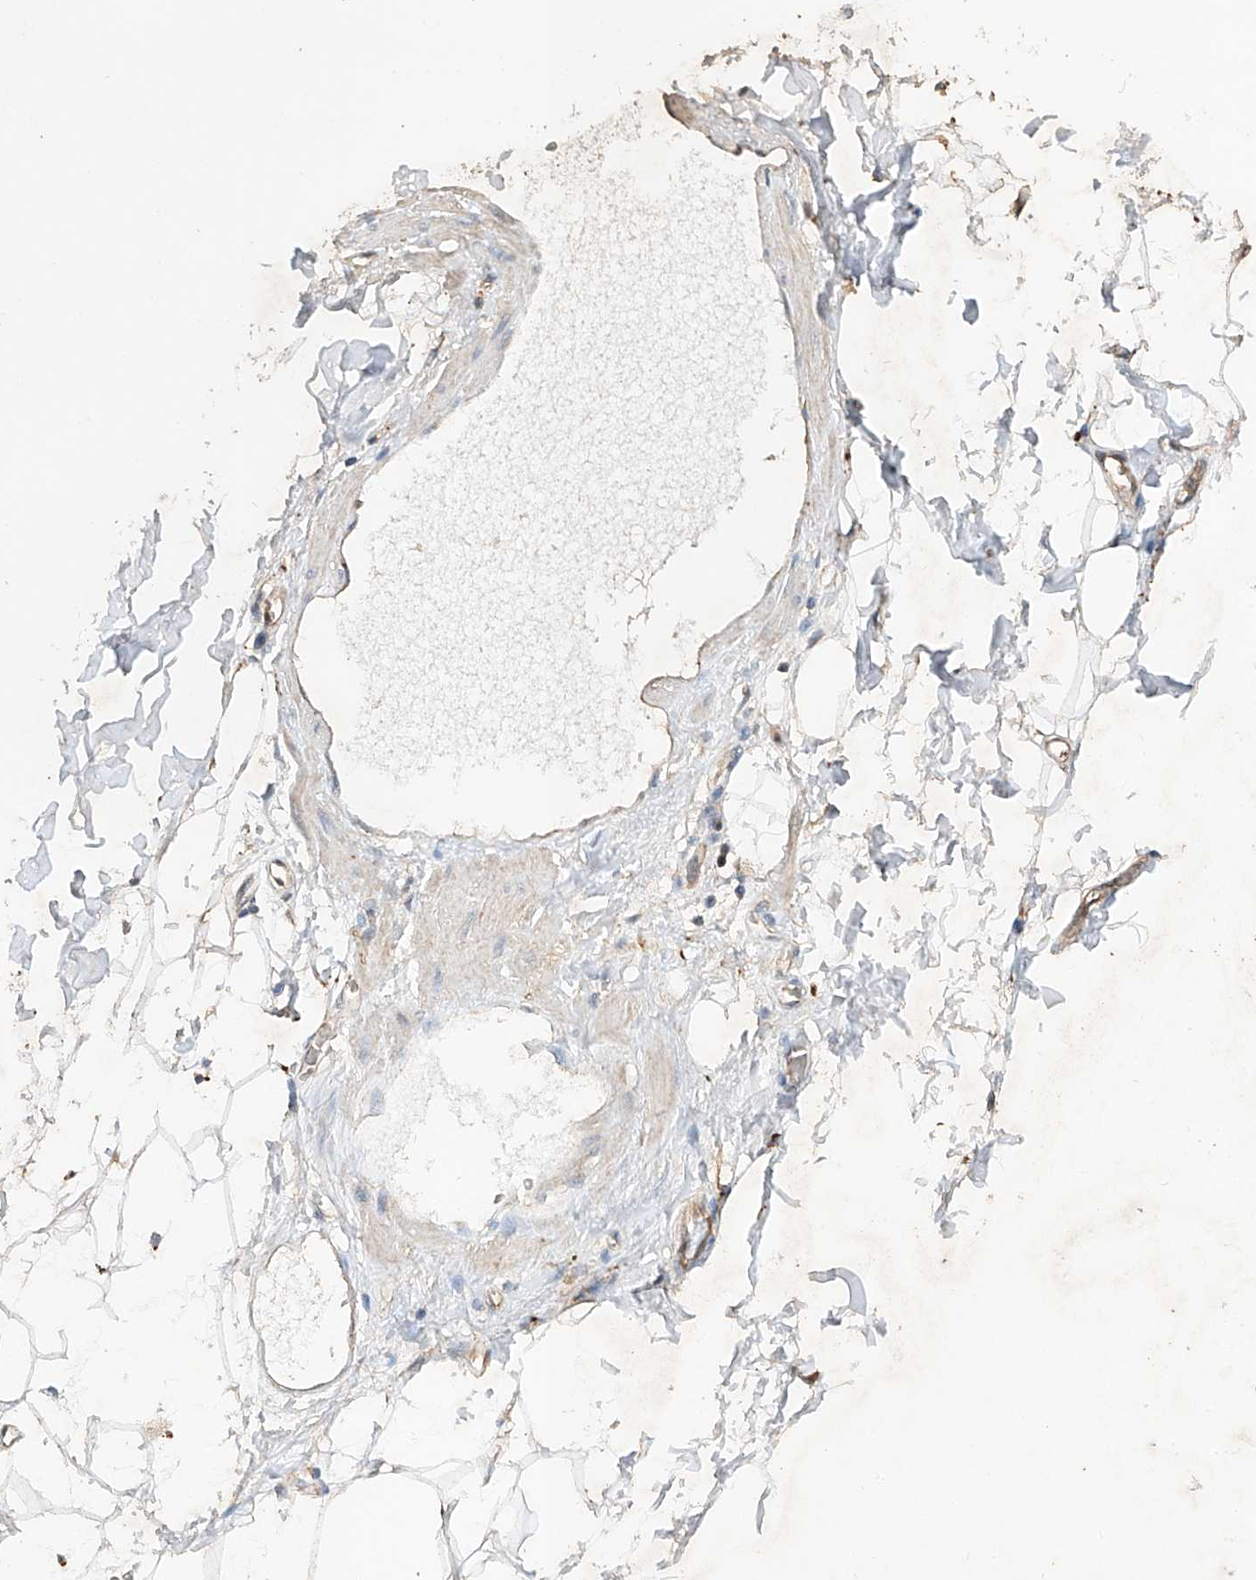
{"staining": {"intensity": "moderate", "quantity": ">75%", "location": "cytoplasmic/membranous"}, "tissue": "adipose tissue", "cell_type": "Adipocytes", "image_type": "normal", "snomed": [{"axis": "morphology", "description": "Normal tissue, NOS"}, {"axis": "morphology", "description": "Adenocarcinoma, NOS"}, {"axis": "topography", "description": "Pancreas"}, {"axis": "topography", "description": "Peripheral nerve tissue"}], "caption": "Benign adipose tissue demonstrates moderate cytoplasmic/membranous staining in about >75% of adipocytes.", "gene": "RILPL2", "patient": {"sex": "male", "age": 59}}